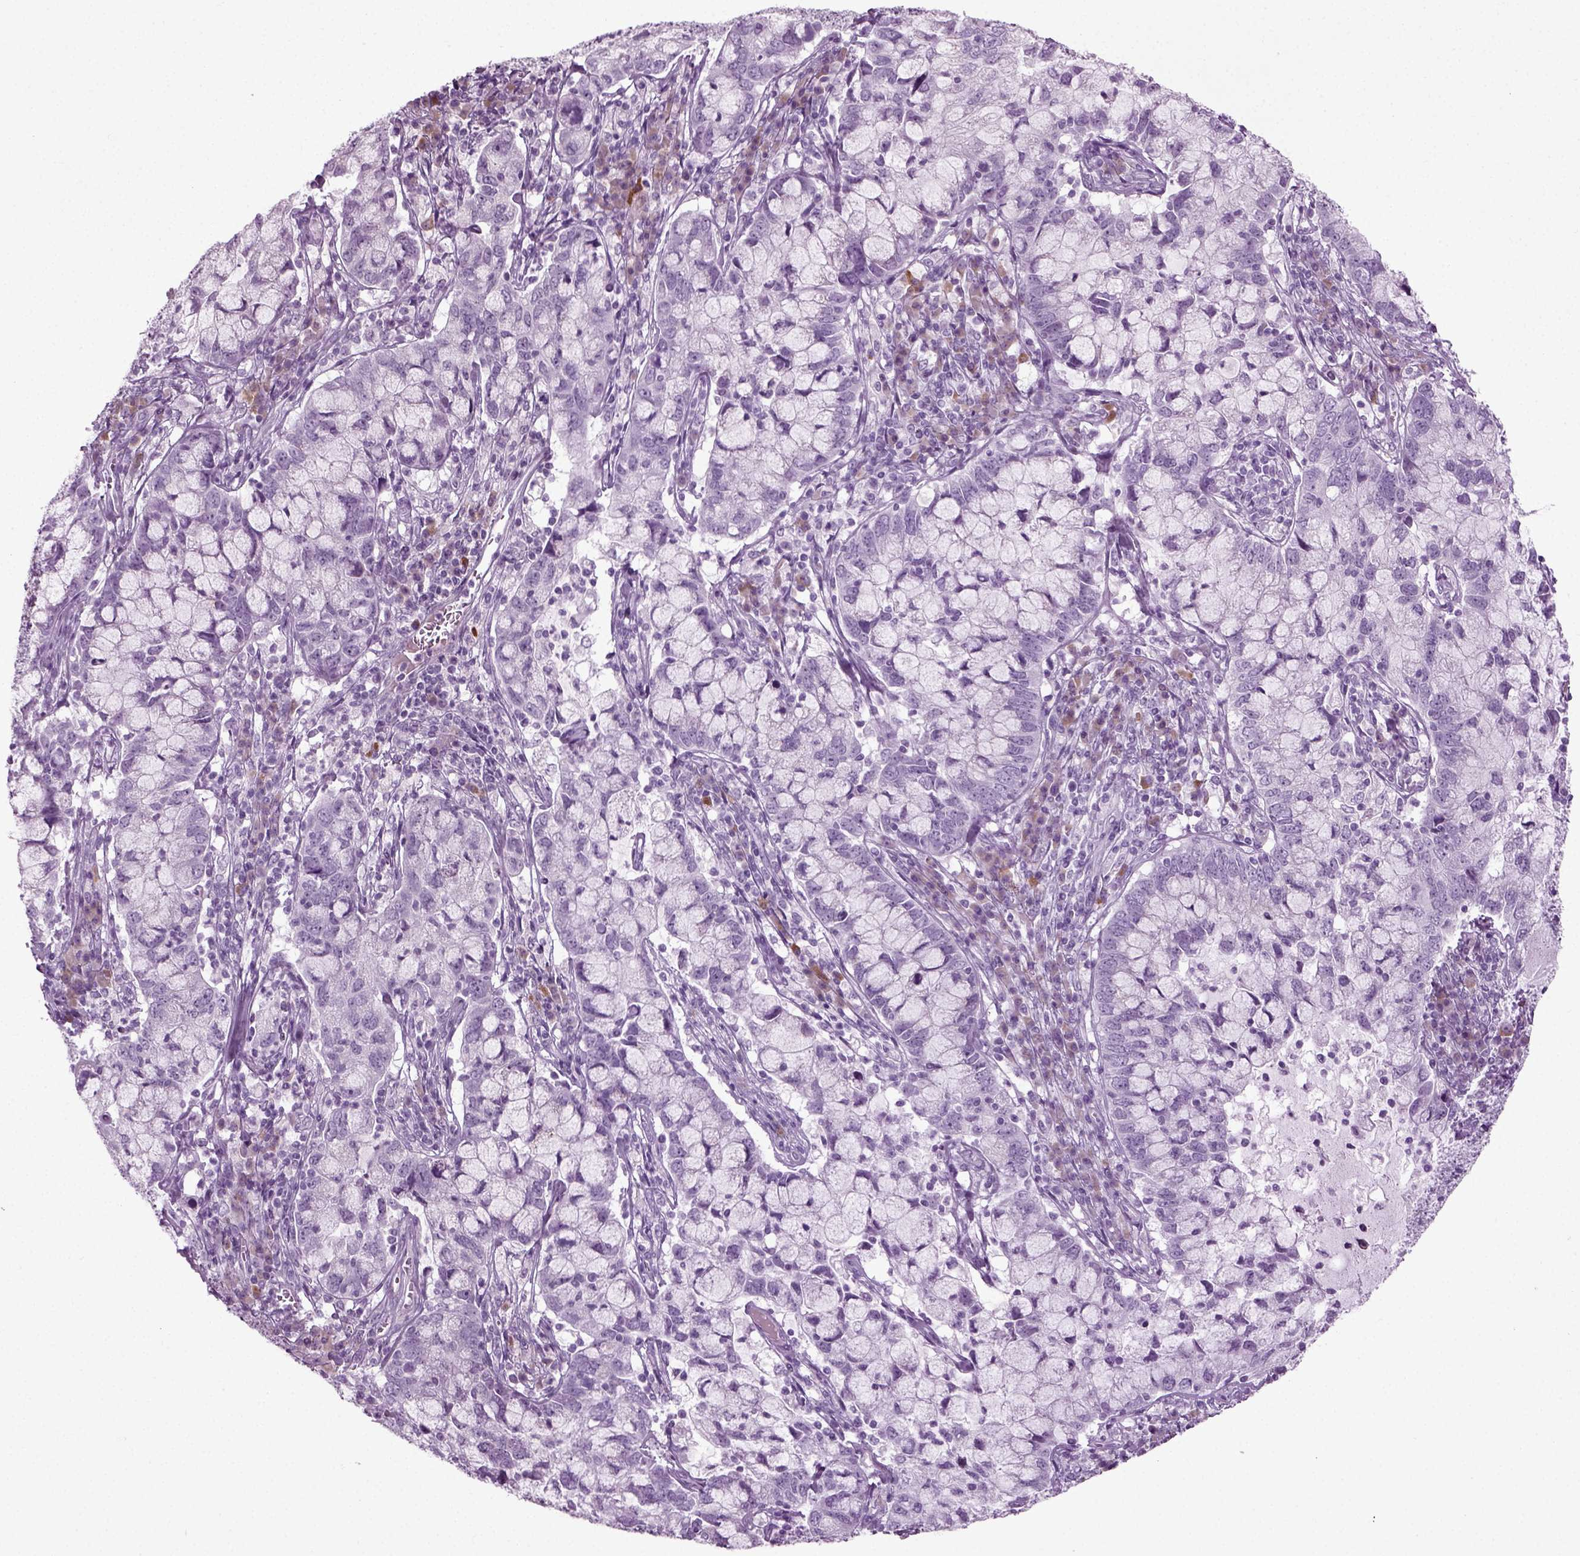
{"staining": {"intensity": "negative", "quantity": "none", "location": "none"}, "tissue": "cervical cancer", "cell_type": "Tumor cells", "image_type": "cancer", "snomed": [{"axis": "morphology", "description": "Adenocarcinoma, NOS"}, {"axis": "topography", "description": "Cervix"}], "caption": "Image shows no protein staining in tumor cells of adenocarcinoma (cervical) tissue.", "gene": "PRLH", "patient": {"sex": "female", "age": 40}}